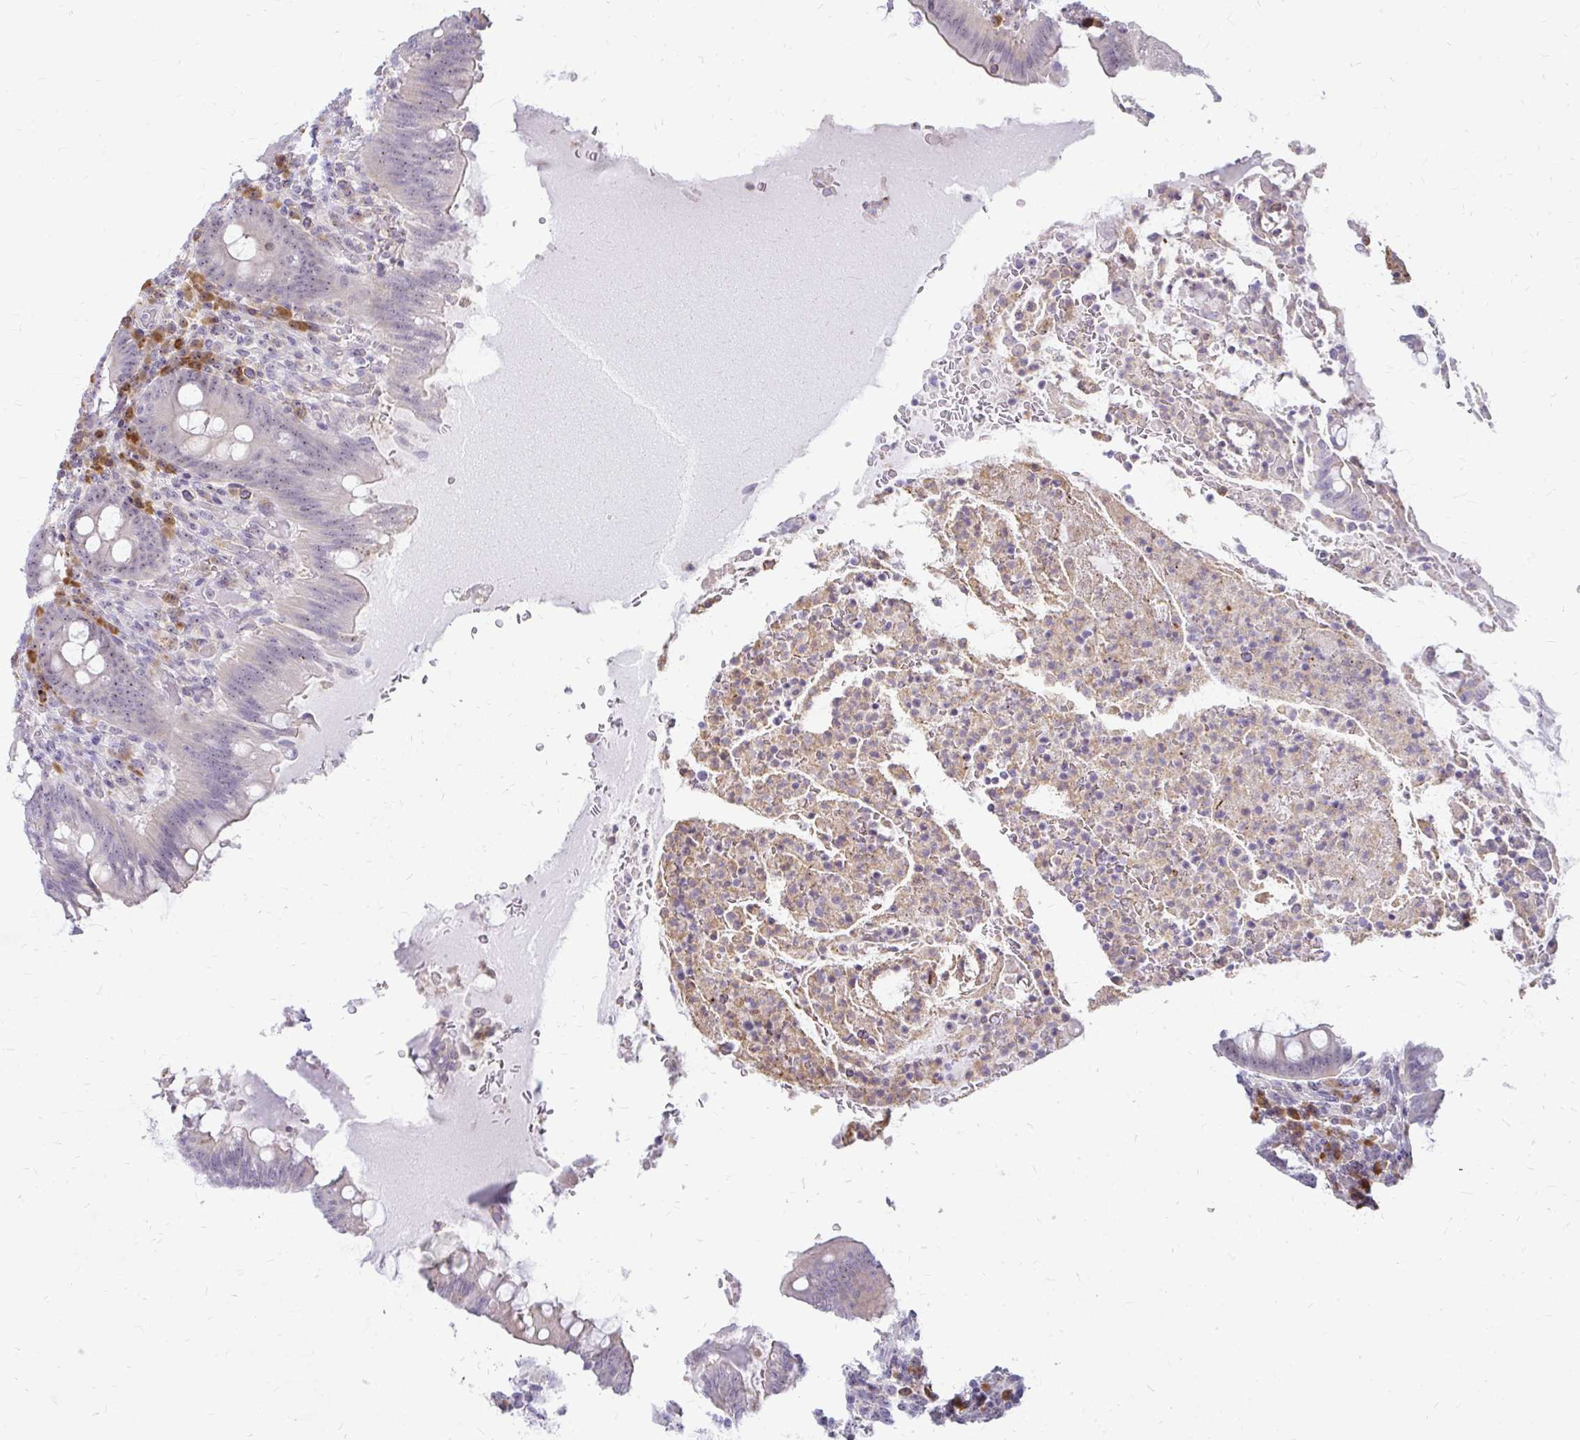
{"staining": {"intensity": "weak", "quantity": "<25%", "location": "nuclear"}, "tissue": "appendix", "cell_type": "Glandular cells", "image_type": "normal", "snomed": [{"axis": "morphology", "description": "Normal tissue, NOS"}, {"axis": "topography", "description": "Appendix"}], "caption": "The micrograph exhibits no significant expression in glandular cells of appendix. (Stains: DAB immunohistochemistry (IHC) with hematoxylin counter stain, Microscopy: brightfield microscopy at high magnification).", "gene": "FAM9A", "patient": {"sex": "female", "age": 43}}